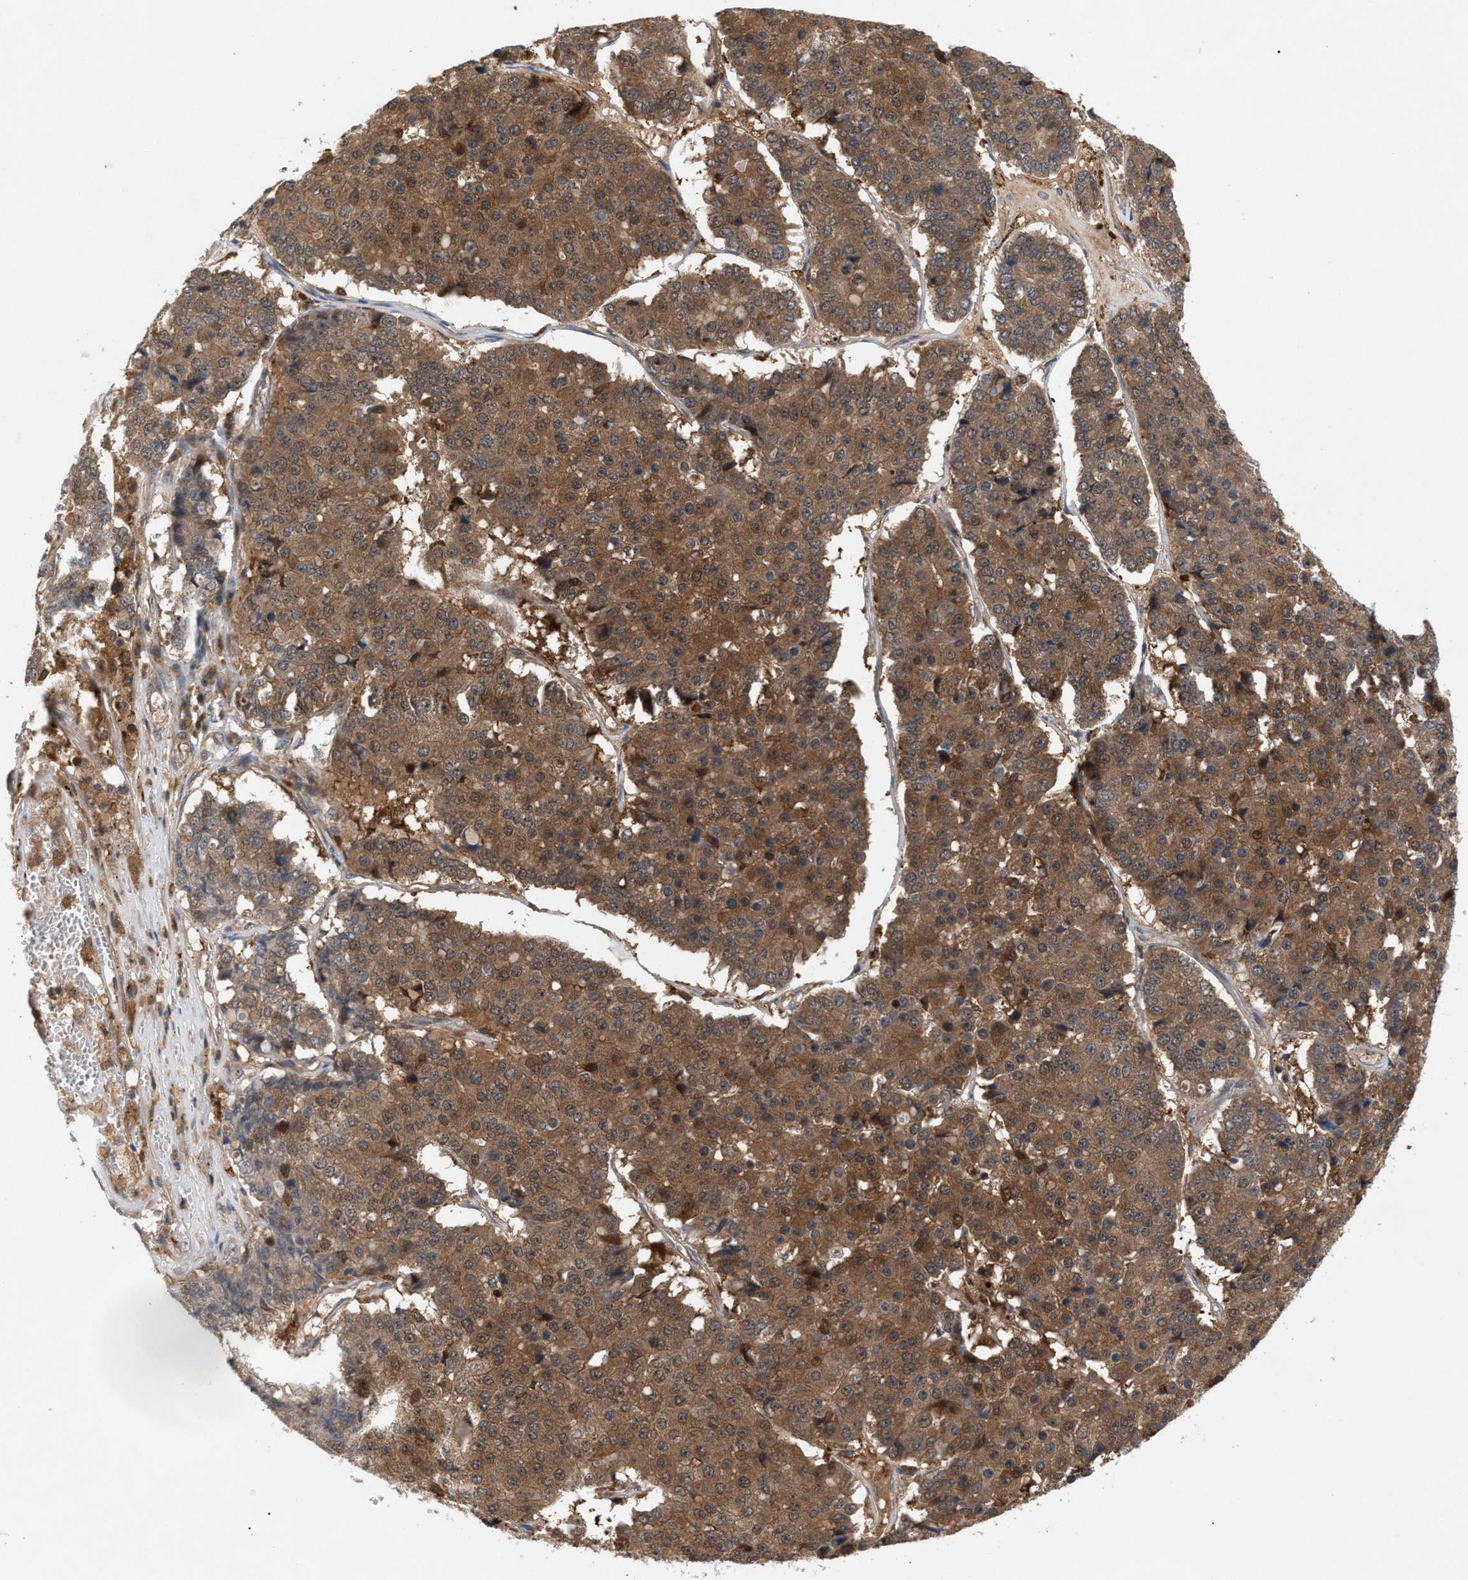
{"staining": {"intensity": "moderate", "quantity": ">75%", "location": "cytoplasmic/membranous"}, "tissue": "pancreatic cancer", "cell_type": "Tumor cells", "image_type": "cancer", "snomed": [{"axis": "morphology", "description": "Adenocarcinoma, NOS"}, {"axis": "topography", "description": "Pancreas"}], "caption": "Protein expression analysis of human pancreatic adenocarcinoma reveals moderate cytoplasmic/membranous staining in about >75% of tumor cells. The protein of interest is stained brown, and the nuclei are stained in blue (DAB IHC with brightfield microscopy, high magnification).", "gene": "GLOD4", "patient": {"sex": "male", "age": 50}}